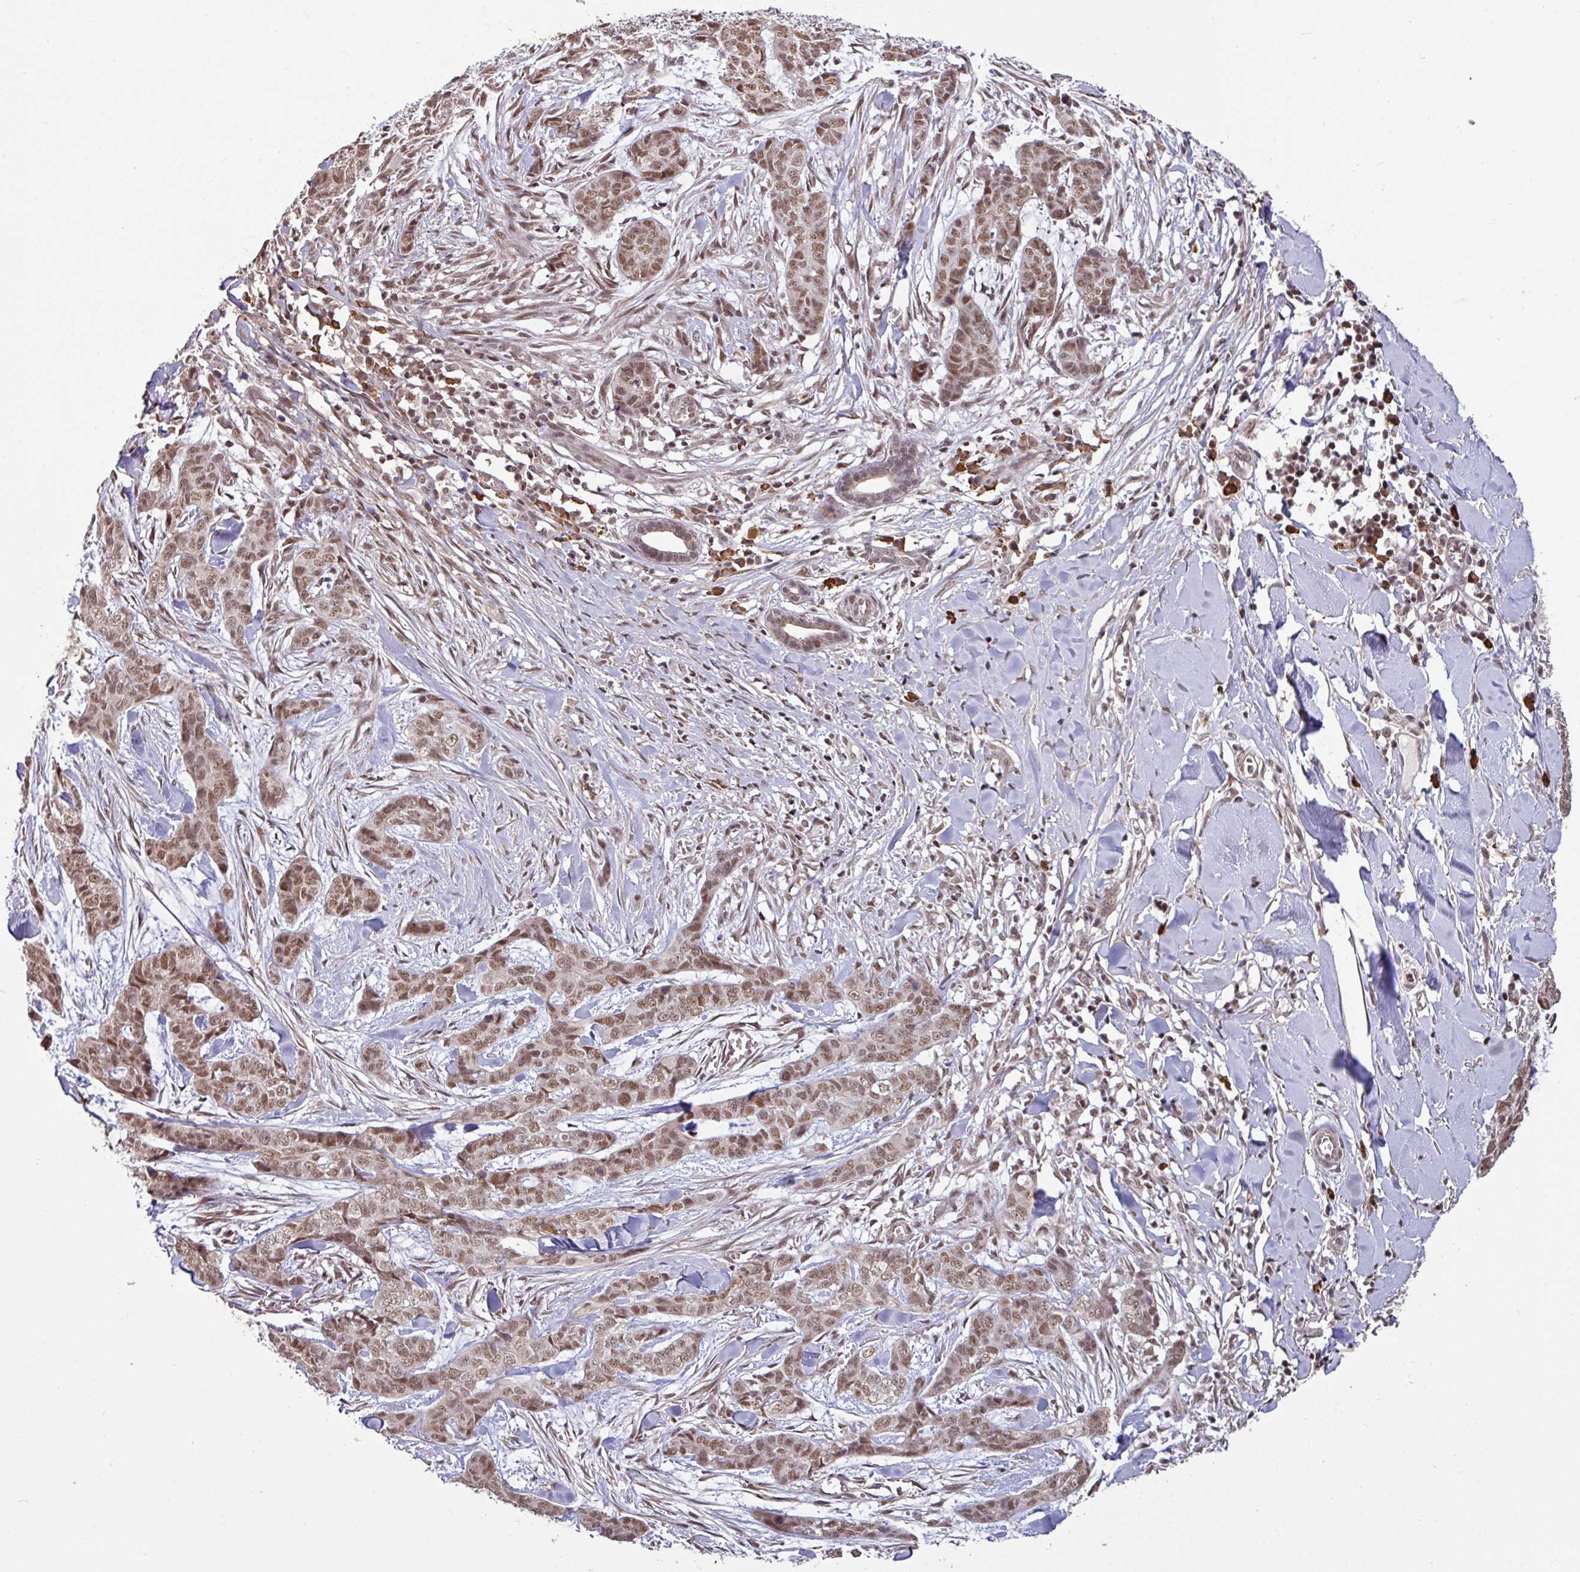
{"staining": {"intensity": "moderate", "quantity": ">75%", "location": "nuclear"}, "tissue": "skin cancer", "cell_type": "Tumor cells", "image_type": "cancer", "snomed": [{"axis": "morphology", "description": "Basal cell carcinoma"}, {"axis": "topography", "description": "Skin"}], "caption": "IHC histopathology image of neoplastic tissue: skin cancer (basal cell carcinoma) stained using immunohistochemistry (IHC) demonstrates medium levels of moderate protein expression localized specifically in the nuclear of tumor cells, appearing as a nuclear brown color.", "gene": "PHF23", "patient": {"sex": "female", "age": 64}}